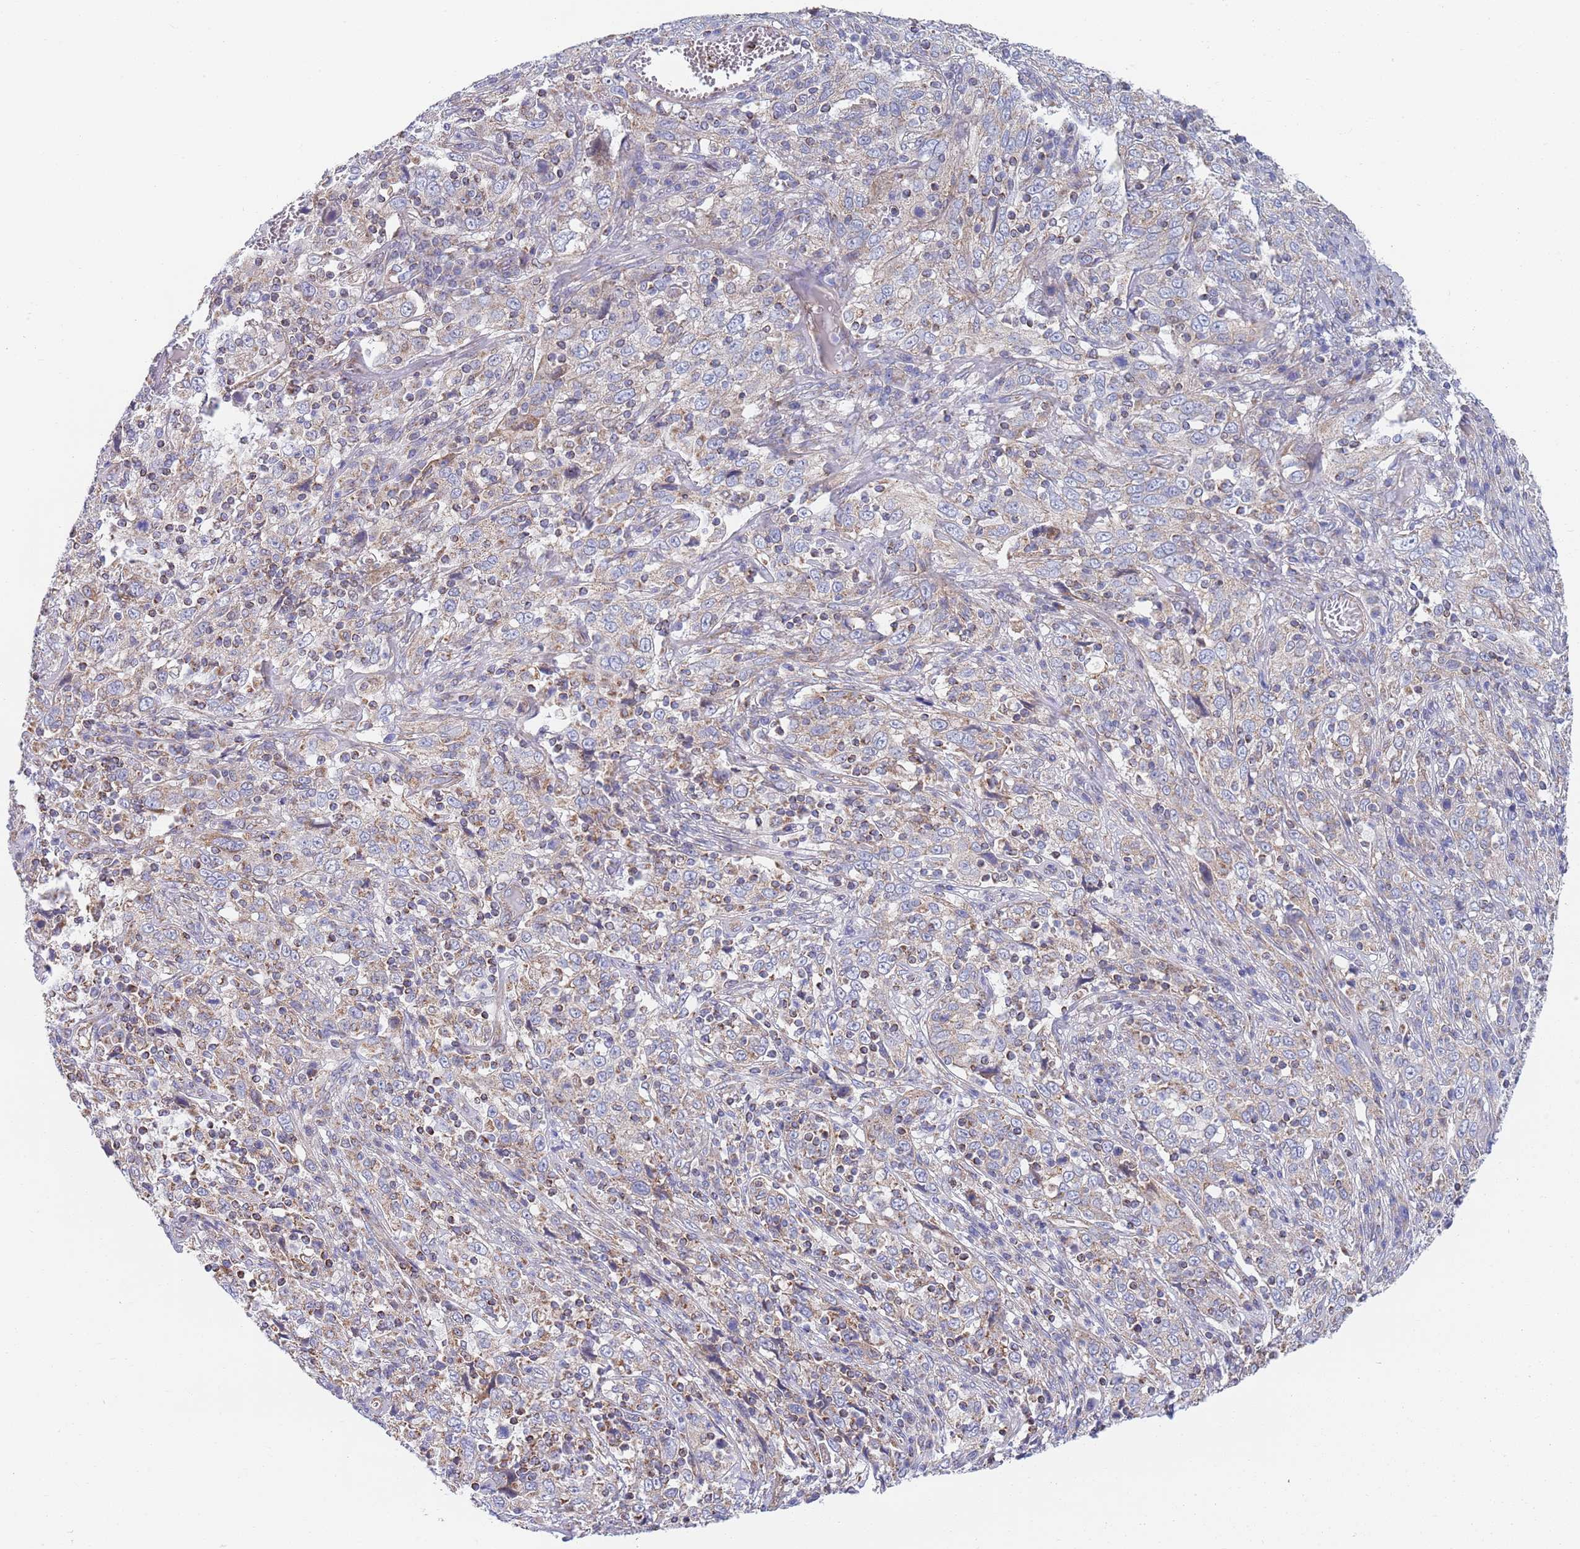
{"staining": {"intensity": "weak", "quantity": "<25%", "location": "cytoplasmic/membranous"}, "tissue": "cervical cancer", "cell_type": "Tumor cells", "image_type": "cancer", "snomed": [{"axis": "morphology", "description": "Squamous cell carcinoma, NOS"}, {"axis": "topography", "description": "Cervix"}], "caption": "Immunohistochemical staining of cervical cancer displays no significant staining in tumor cells.", "gene": "PWWP3A", "patient": {"sex": "female", "age": 46}}